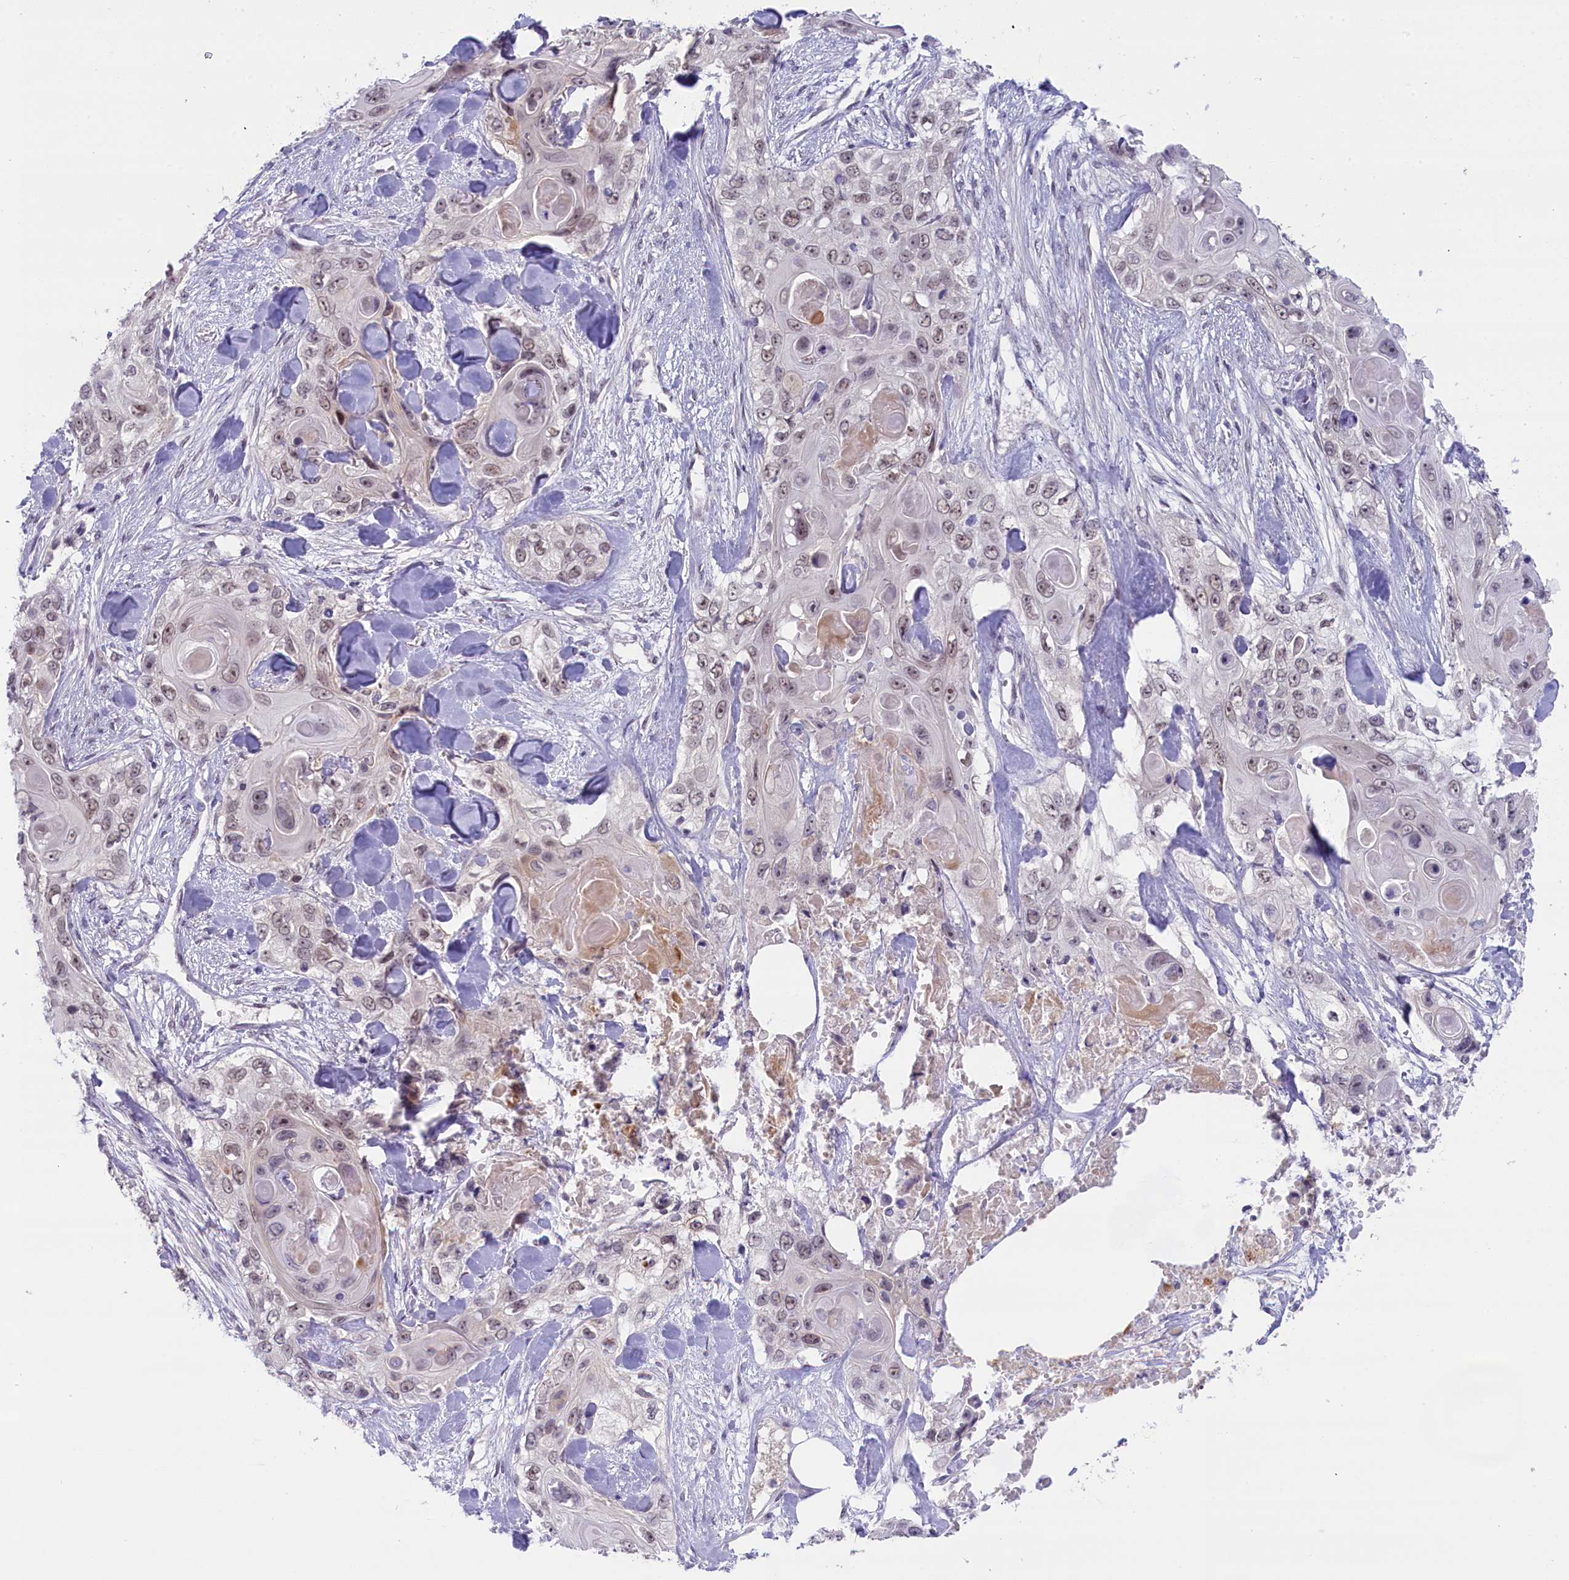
{"staining": {"intensity": "moderate", "quantity": ">75%", "location": "nuclear"}, "tissue": "skin cancer", "cell_type": "Tumor cells", "image_type": "cancer", "snomed": [{"axis": "morphology", "description": "Normal tissue, NOS"}, {"axis": "morphology", "description": "Squamous cell carcinoma, NOS"}, {"axis": "topography", "description": "Skin"}], "caption": "Protein staining of skin cancer tissue exhibits moderate nuclear expression in about >75% of tumor cells.", "gene": "CRAMP1", "patient": {"sex": "male", "age": 72}}